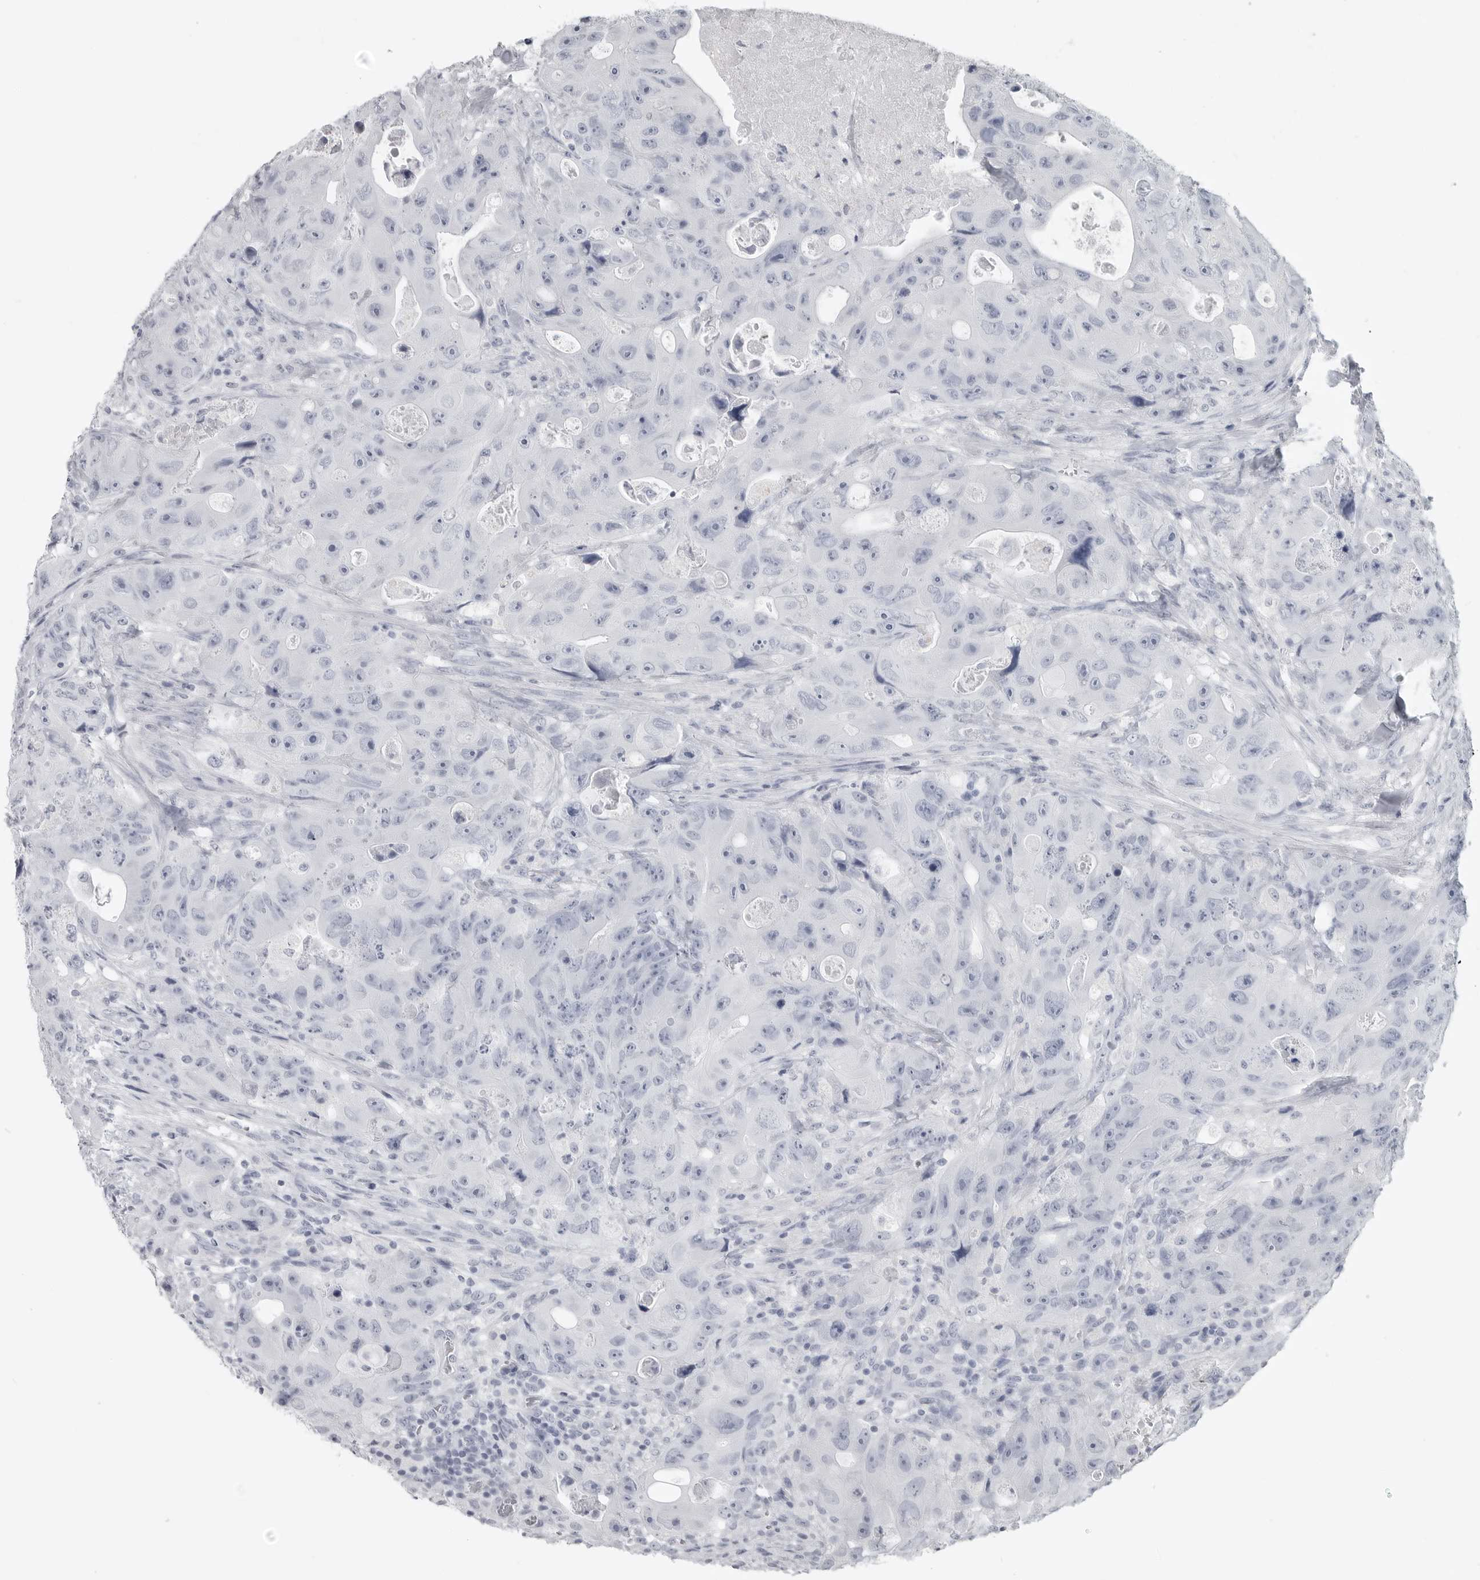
{"staining": {"intensity": "negative", "quantity": "none", "location": "none"}, "tissue": "colorectal cancer", "cell_type": "Tumor cells", "image_type": "cancer", "snomed": [{"axis": "morphology", "description": "Adenocarcinoma, NOS"}, {"axis": "topography", "description": "Colon"}], "caption": "High power microscopy histopathology image of an immunohistochemistry photomicrograph of colorectal adenocarcinoma, revealing no significant staining in tumor cells.", "gene": "LY6D", "patient": {"sex": "female", "age": 46}}